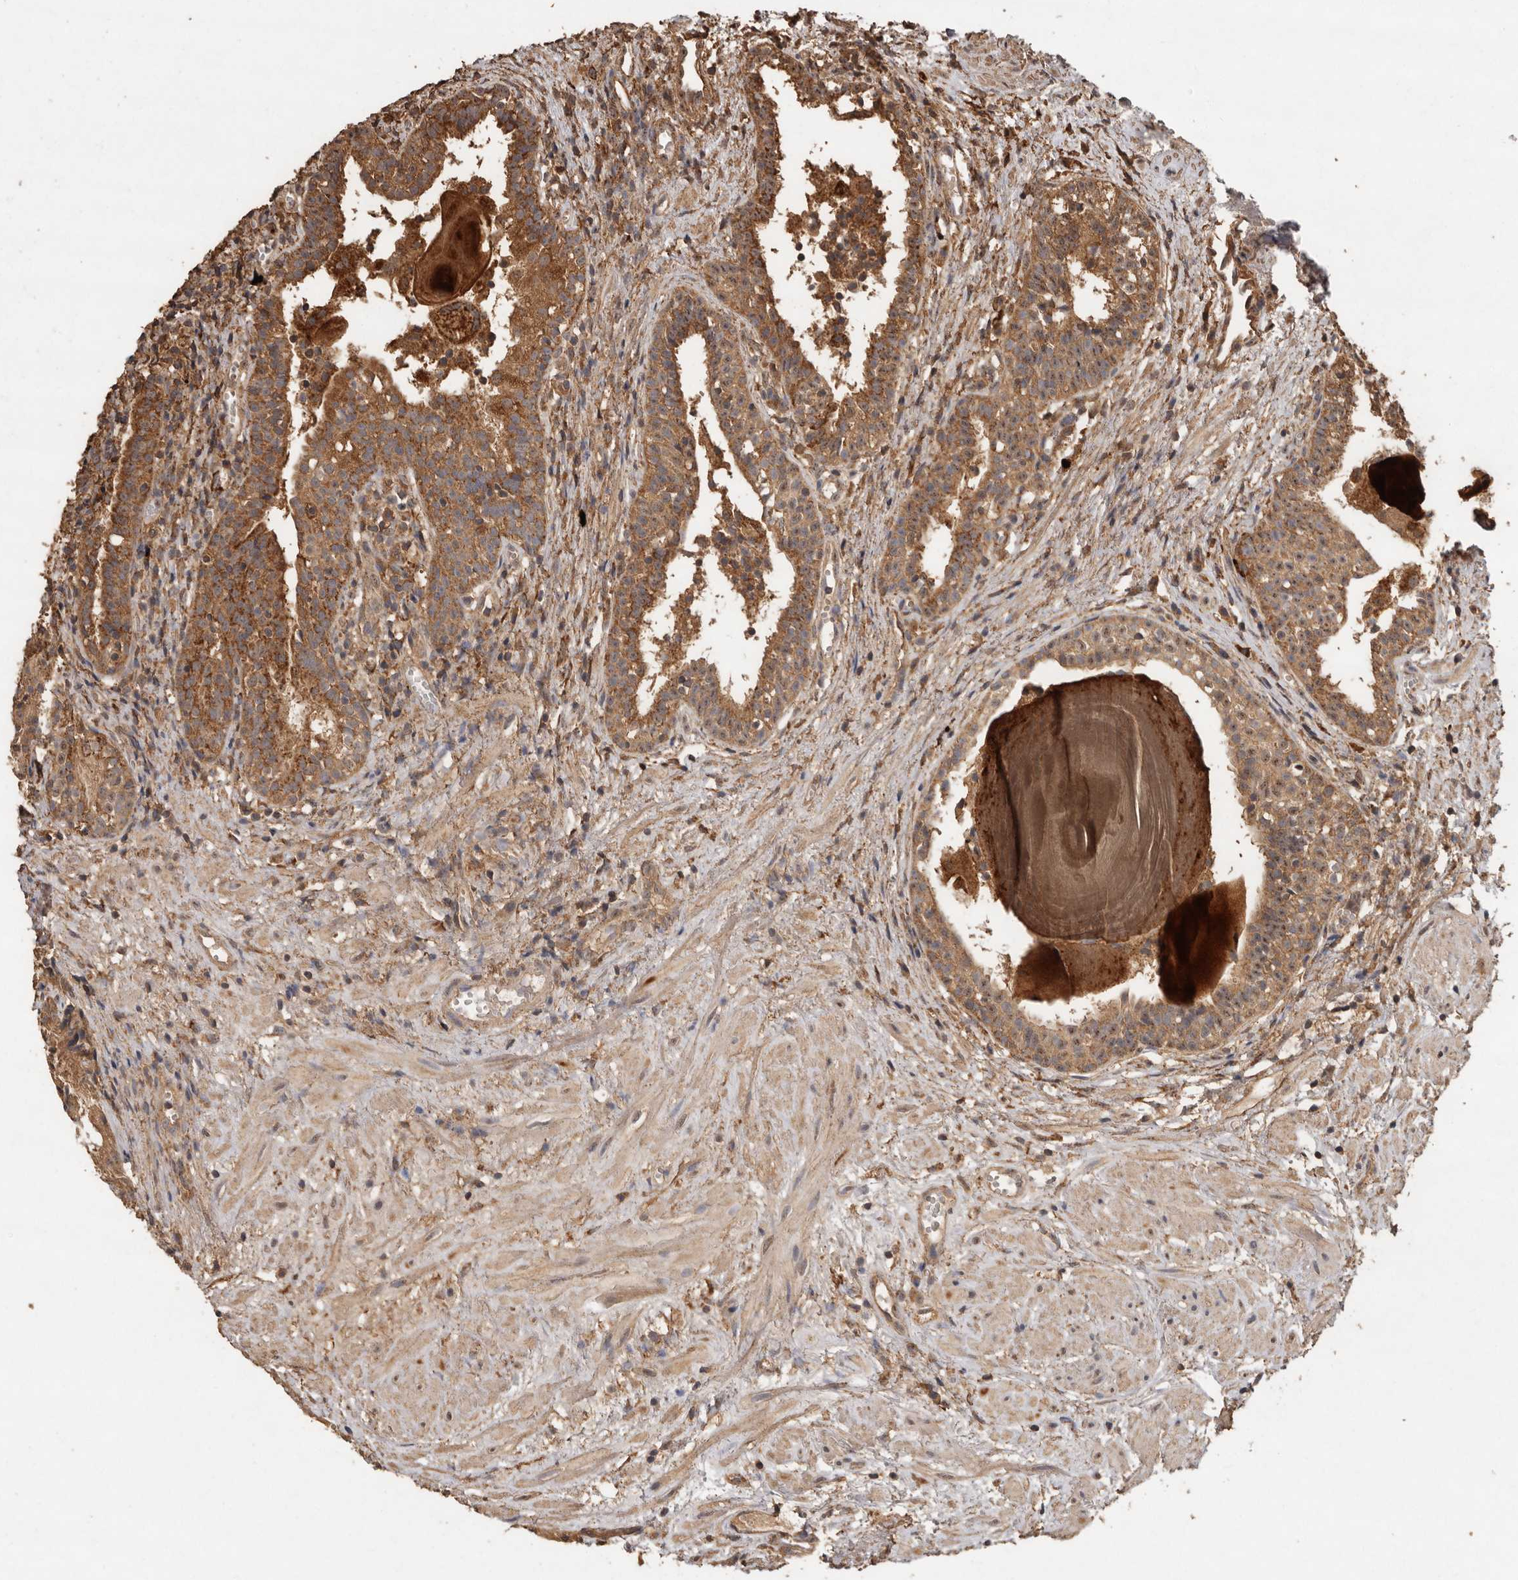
{"staining": {"intensity": "moderate", "quantity": ">75%", "location": "cytoplasmic/membranous"}, "tissue": "prostate cancer", "cell_type": "Tumor cells", "image_type": "cancer", "snomed": [{"axis": "morphology", "description": "Adenocarcinoma, Low grade"}, {"axis": "topography", "description": "Prostate"}], "caption": "Prostate low-grade adenocarcinoma stained with a protein marker reveals moderate staining in tumor cells.", "gene": "RWDD1", "patient": {"sex": "male", "age": 88}}